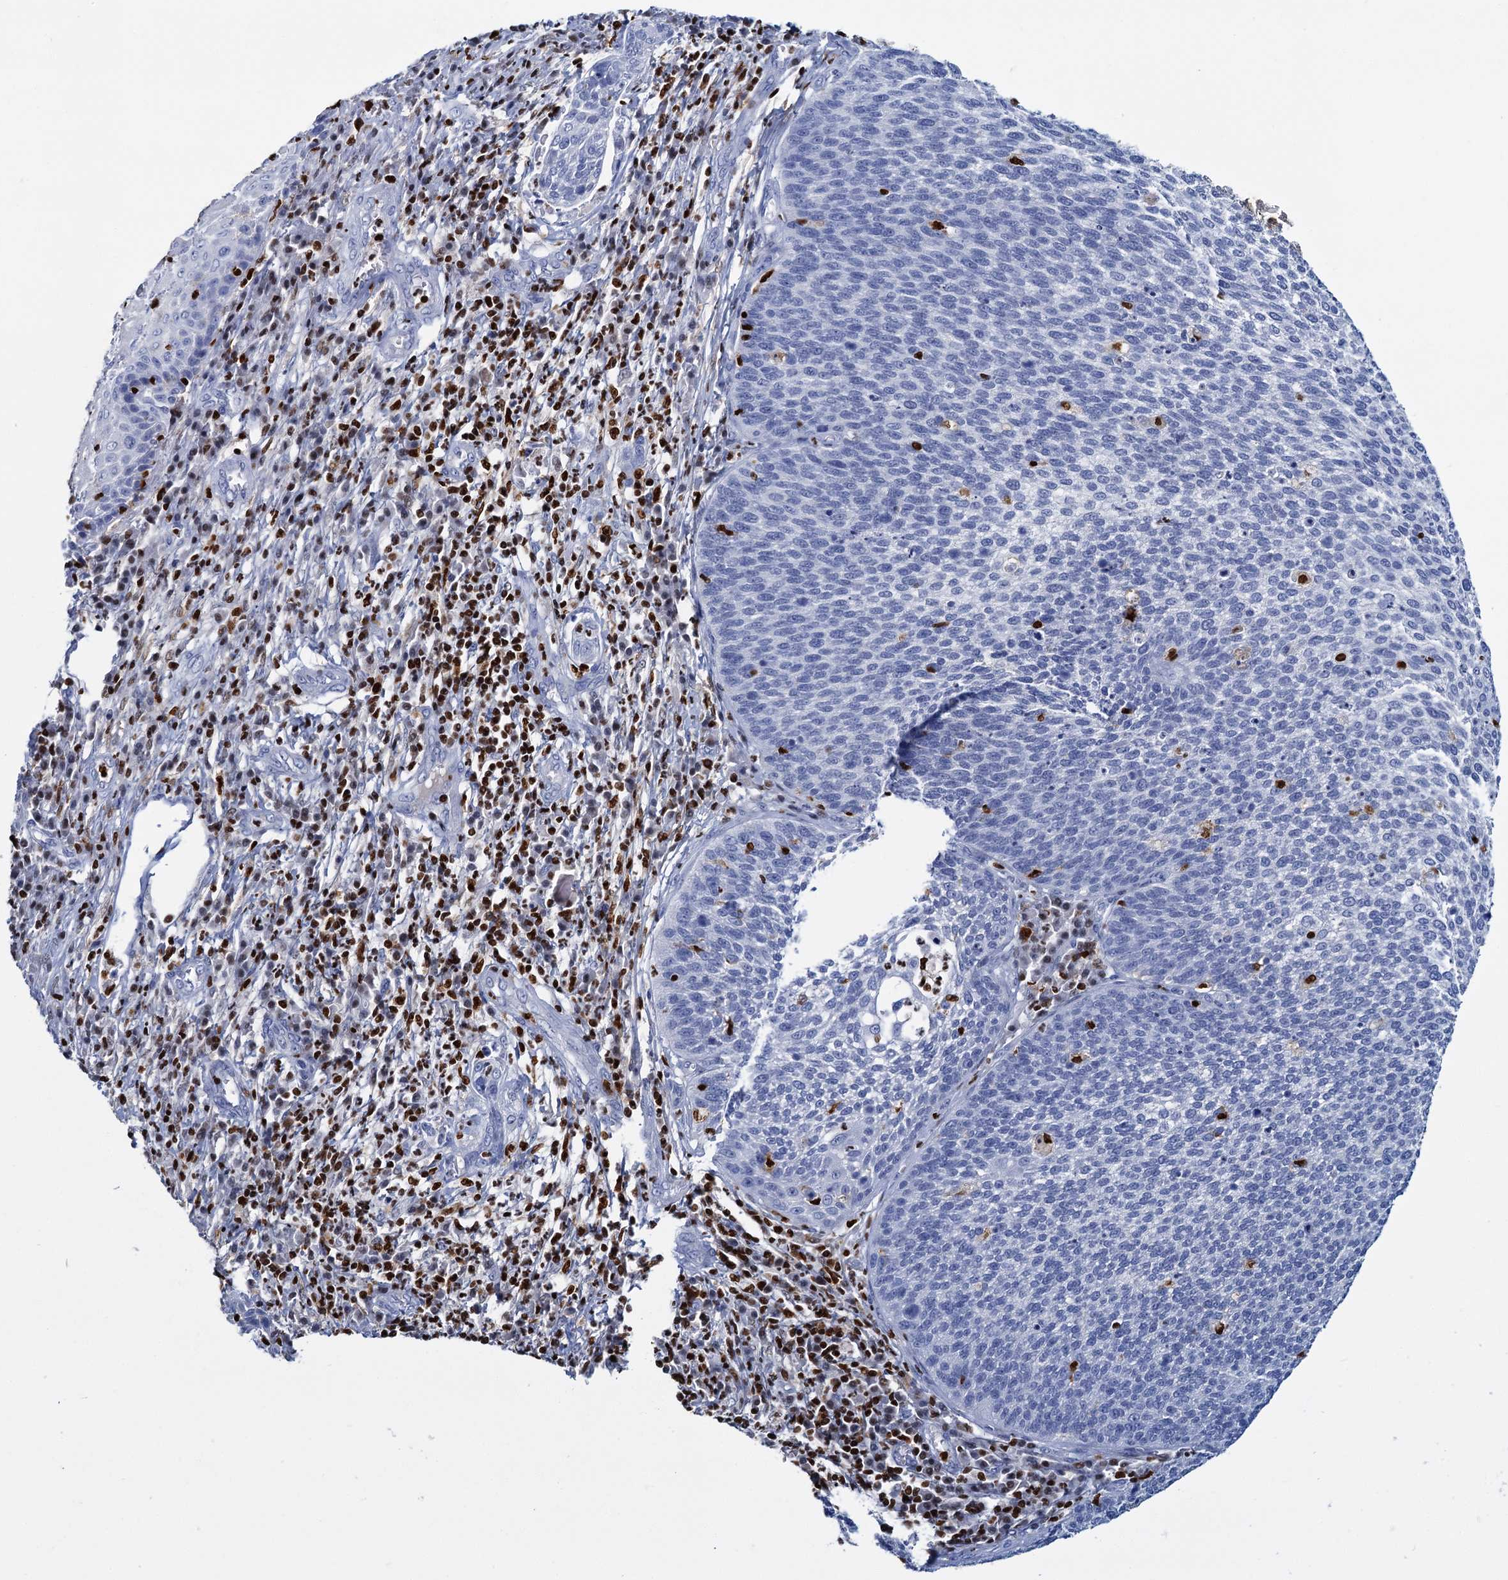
{"staining": {"intensity": "negative", "quantity": "none", "location": "none"}, "tissue": "cervical cancer", "cell_type": "Tumor cells", "image_type": "cancer", "snomed": [{"axis": "morphology", "description": "Squamous cell carcinoma, NOS"}, {"axis": "topography", "description": "Cervix"}], "caption": "Cervical squamous cell carcinoma stained for a protein using immunohistochemistry displays no positivity tumor cells.", "gene": "CELF2", "patient": {"sex": "female", "age": 34}}